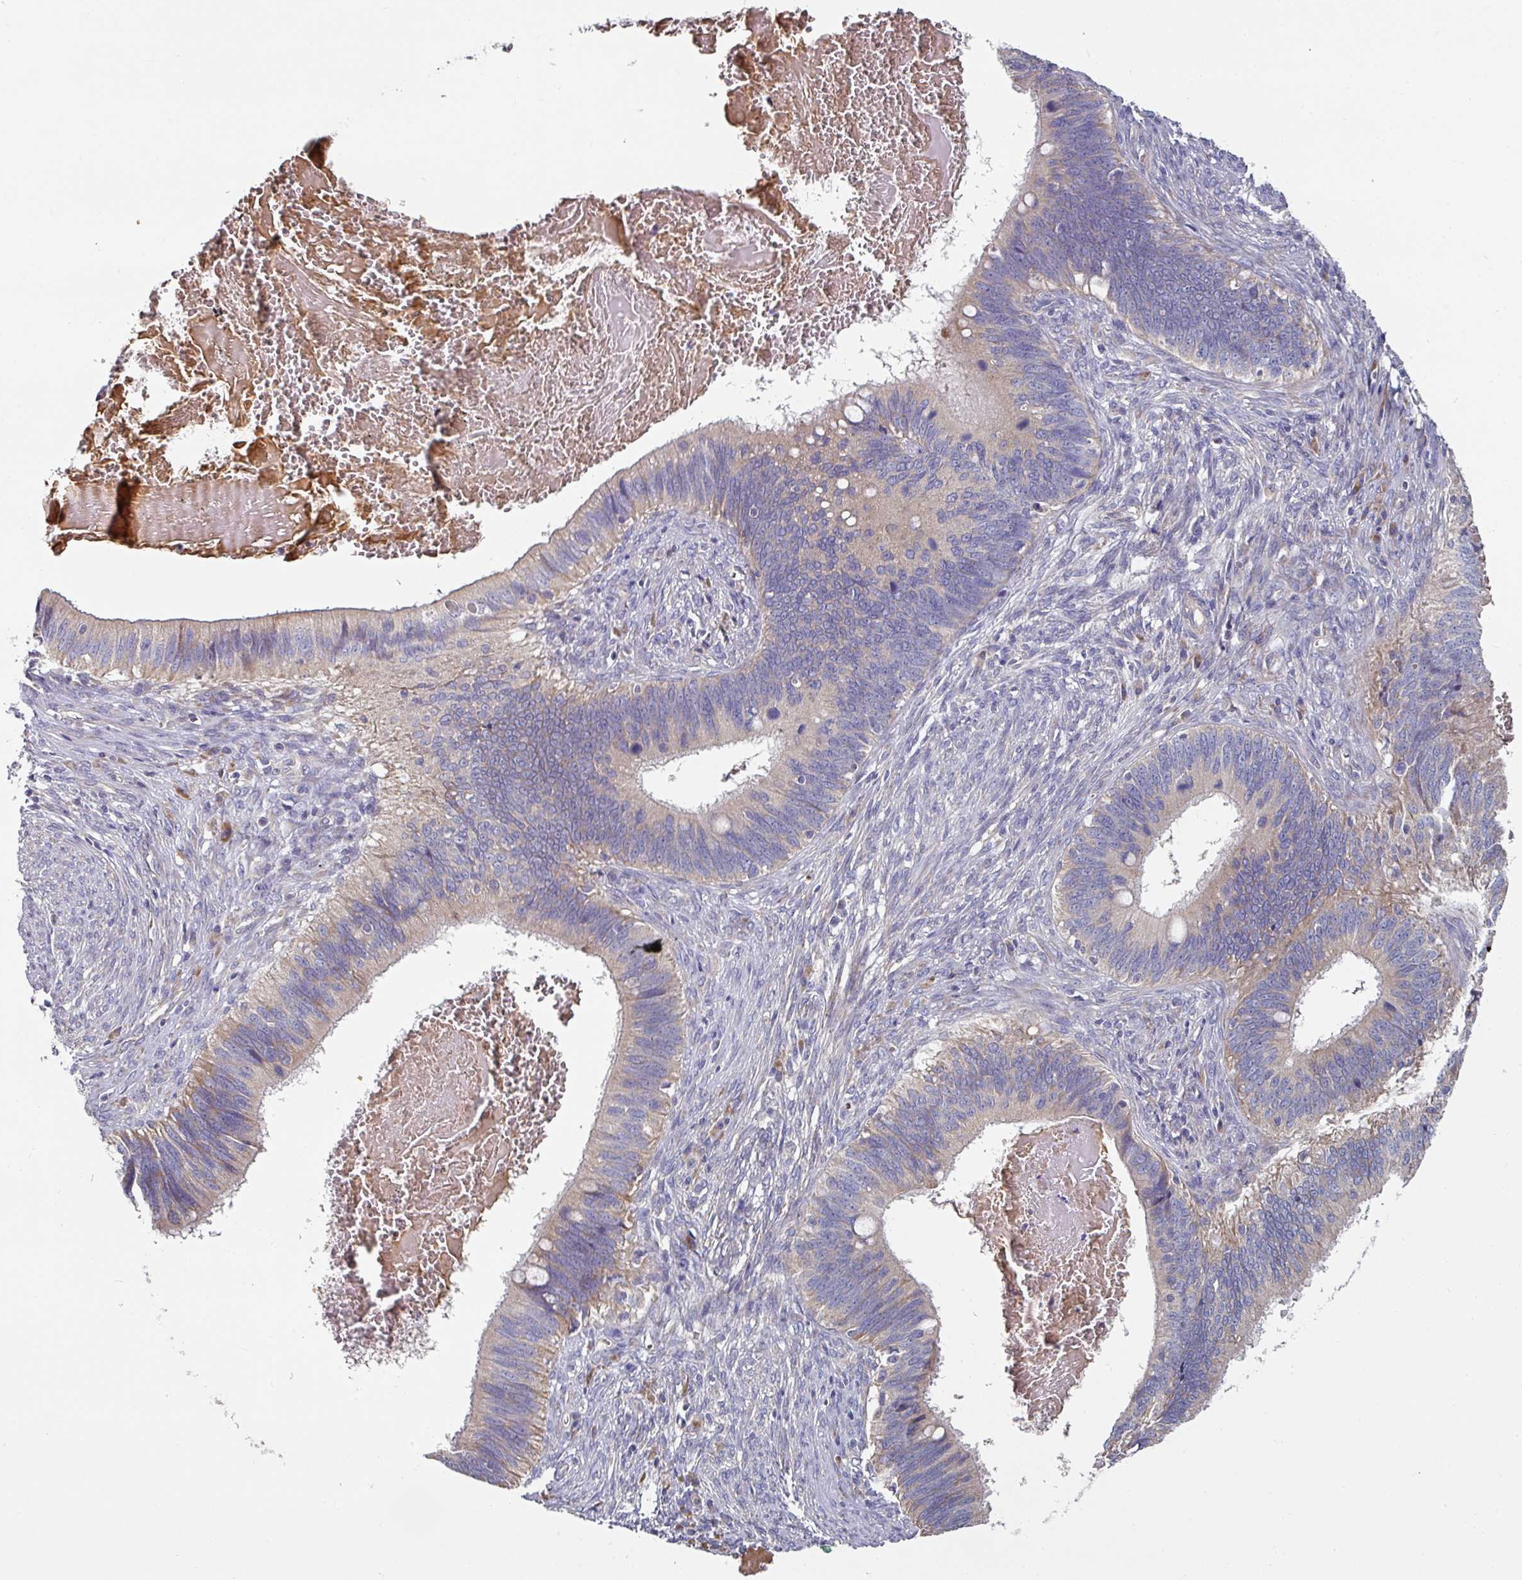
{"staining": {"intensity": "weak", "quantity": "<25%", "location": "cytoplasmic/membranous"}, "tissue": "cervical cancer", "cell_type": "Tumor cells", "image_type": "cancer", "snomed": [{"axis": "morphology", "description": "Adenocarcinoma, NOS"}, {"axis": "topography", "description": "Cervix"}], "caption": "This is an immunohistochemistry (IHC) micrograph of human cervical cancer. There is no positivity in tumor cells.", "gene": "PYROXD2", "patient": {"sex": "female", "age": 42}}